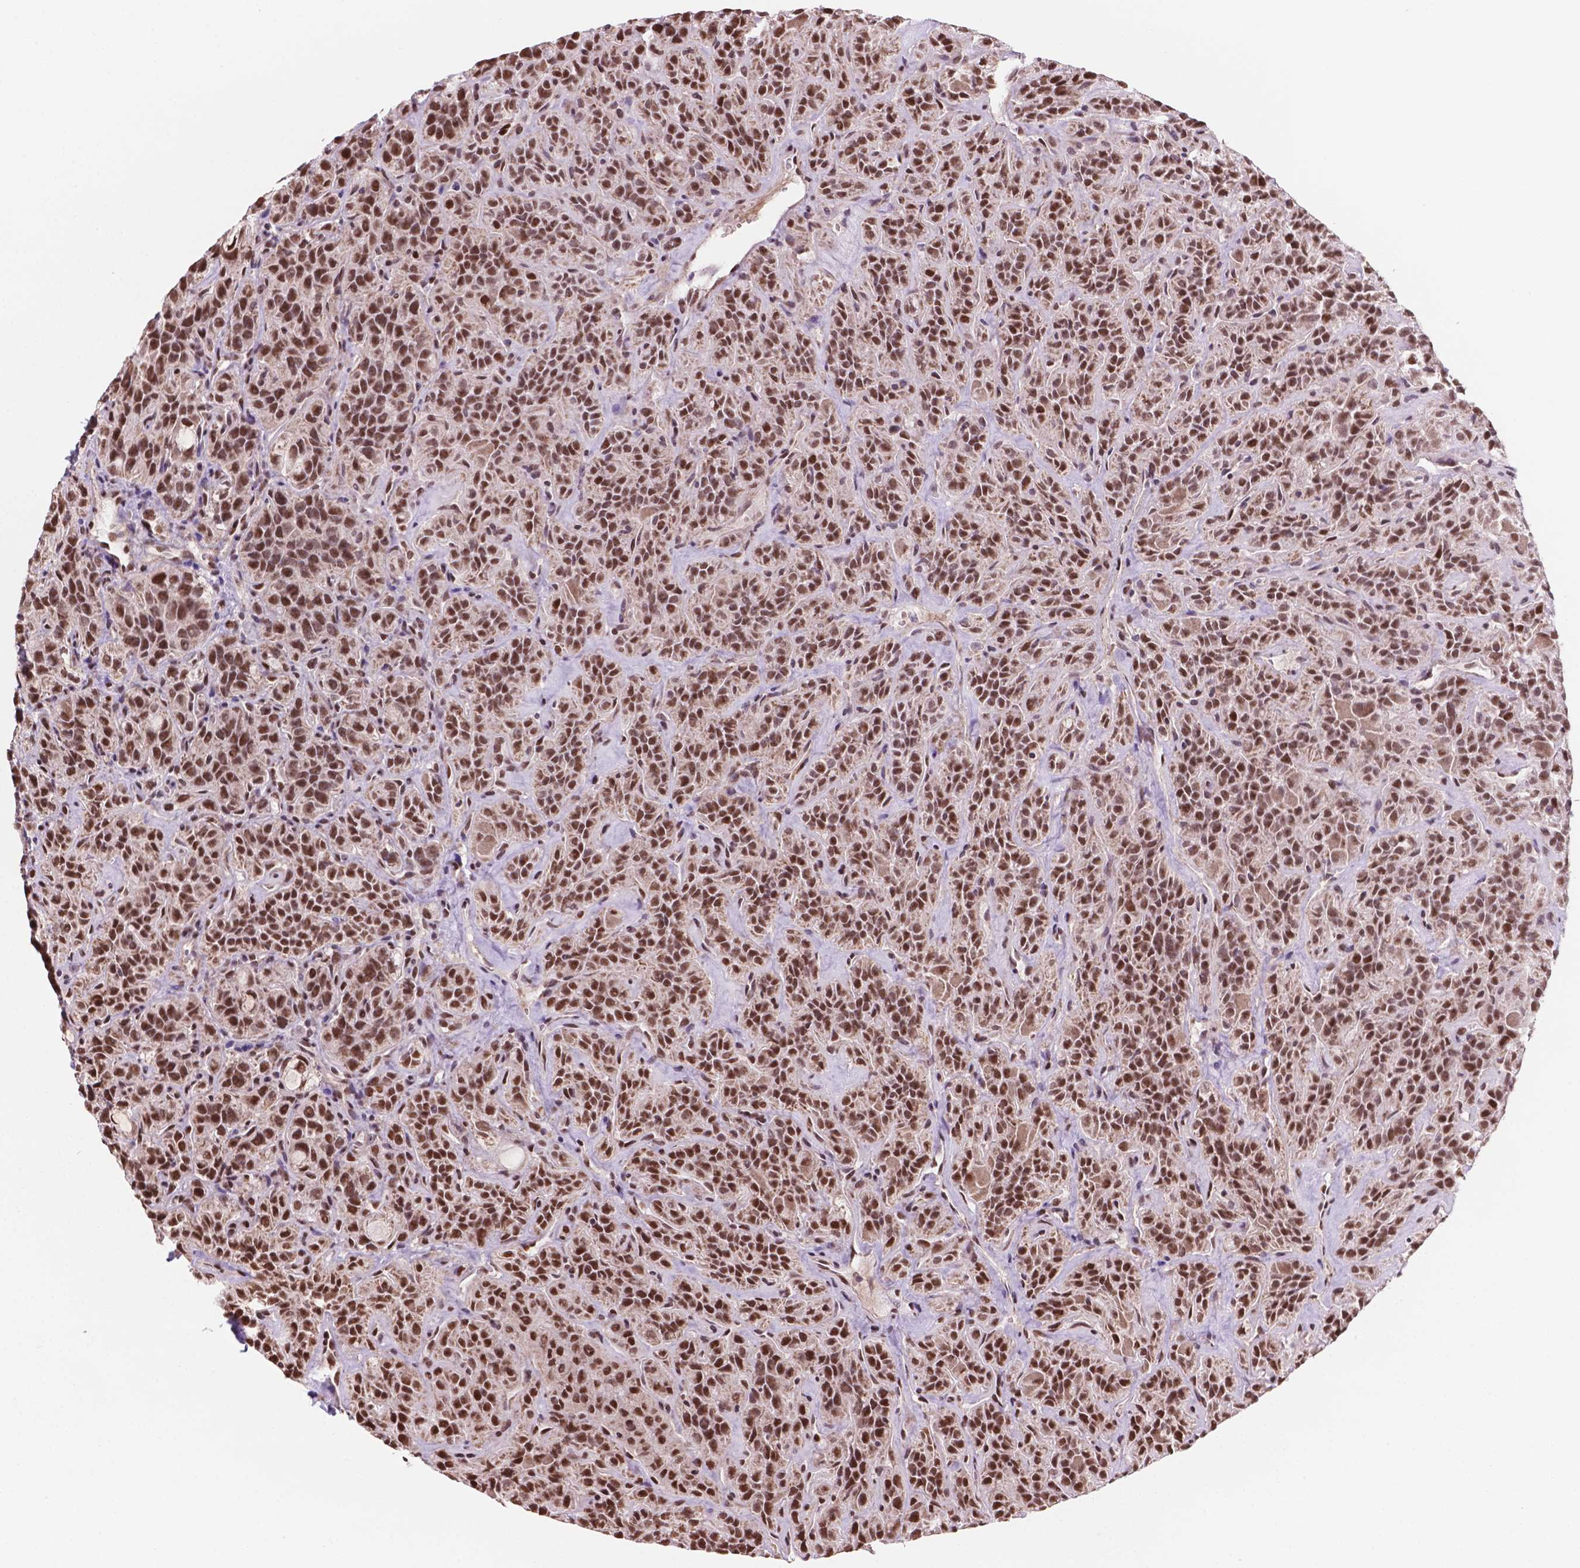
{"staining": {"intensity": "strong", "quantity": ">75%", "location": "cytoplasmic/membranous,nuclear"}, "tissue": "thyroid cancer", "cell_type": "Tumor cells", "image_type": "cancer", "snomed": [{"axis": "morphology", "description": "Papillary adenocarcinoma, NOS"}, {"axis": "topography", "description": "Thyroid gland"}], "caption": "This image demonstrates immunohistochemistry (IHC) staining of human thyroid cancer, with high strong cytoplasmic/membranous and nuclear positivity in about >75% of tumor cells.", "gene": "NDUFA10", "patient": {"sex": "female", "age": 45}}